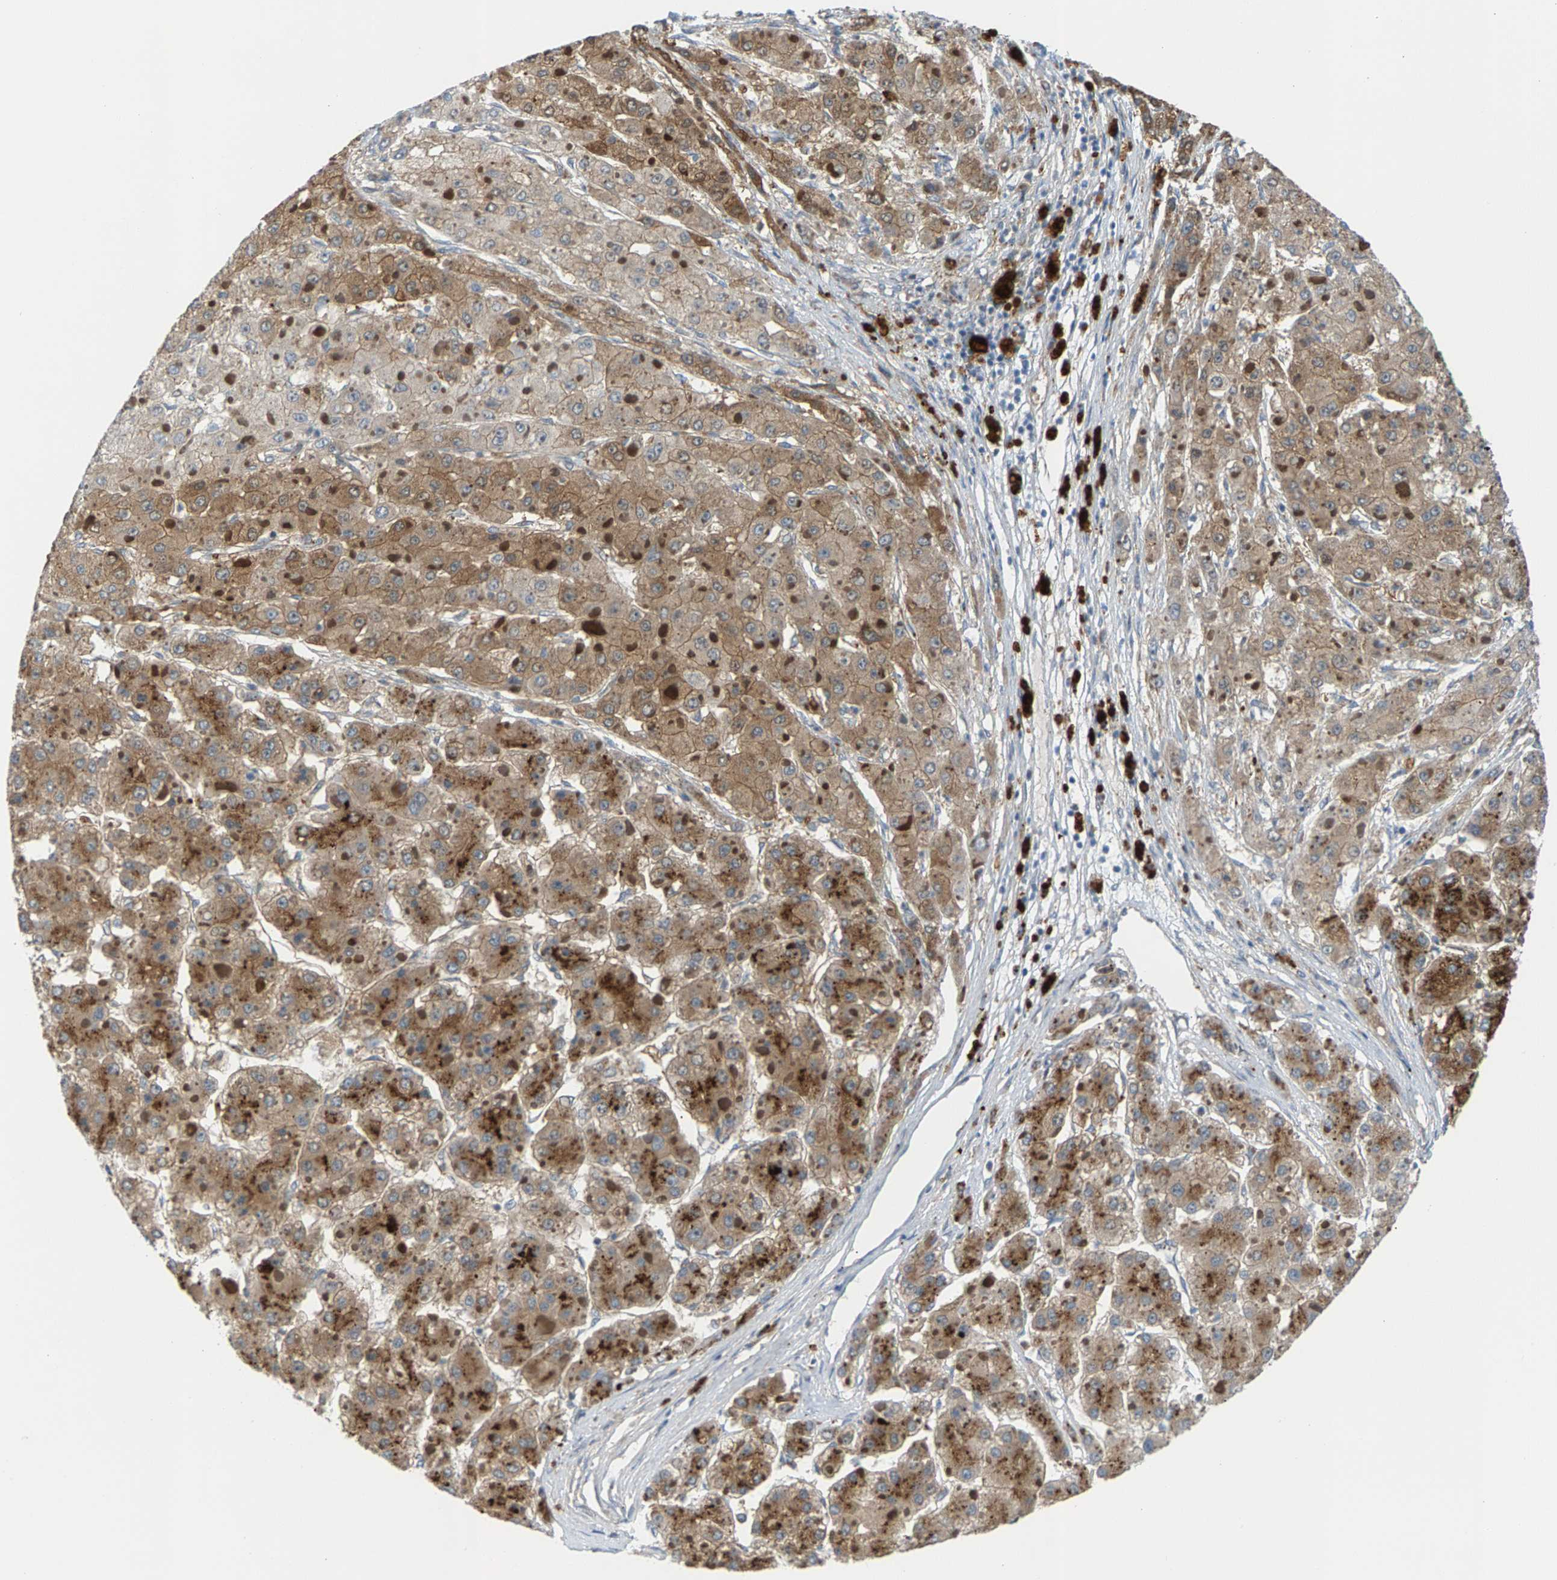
{"staining": {"intensity": "moderate", "quantity": ">75%", "location": "cytoplasmic/membranous"}, "tissue": "liver cancer", "cell_type": "Tumor cells", "image_type": "cancer", "snomed": [{"axis": "morphology", "description": "Carcinoma, Hepatocellular, NOS"}, {"axis": "topography", "description": "Liver"}], "caption": "A high-resolution photomicrograph shows immunohistochemistry (IHC) staining of hepatocellular carcinoma (liver), which exhibits moderate cytoplasmic/membranous expression in approximately >75% of tumor cells. Ihc stains the protein of interest in brown and the nuclei are stained blue.", "gene": "PDCL", "patient": {"sex": "female", "age": 73}}